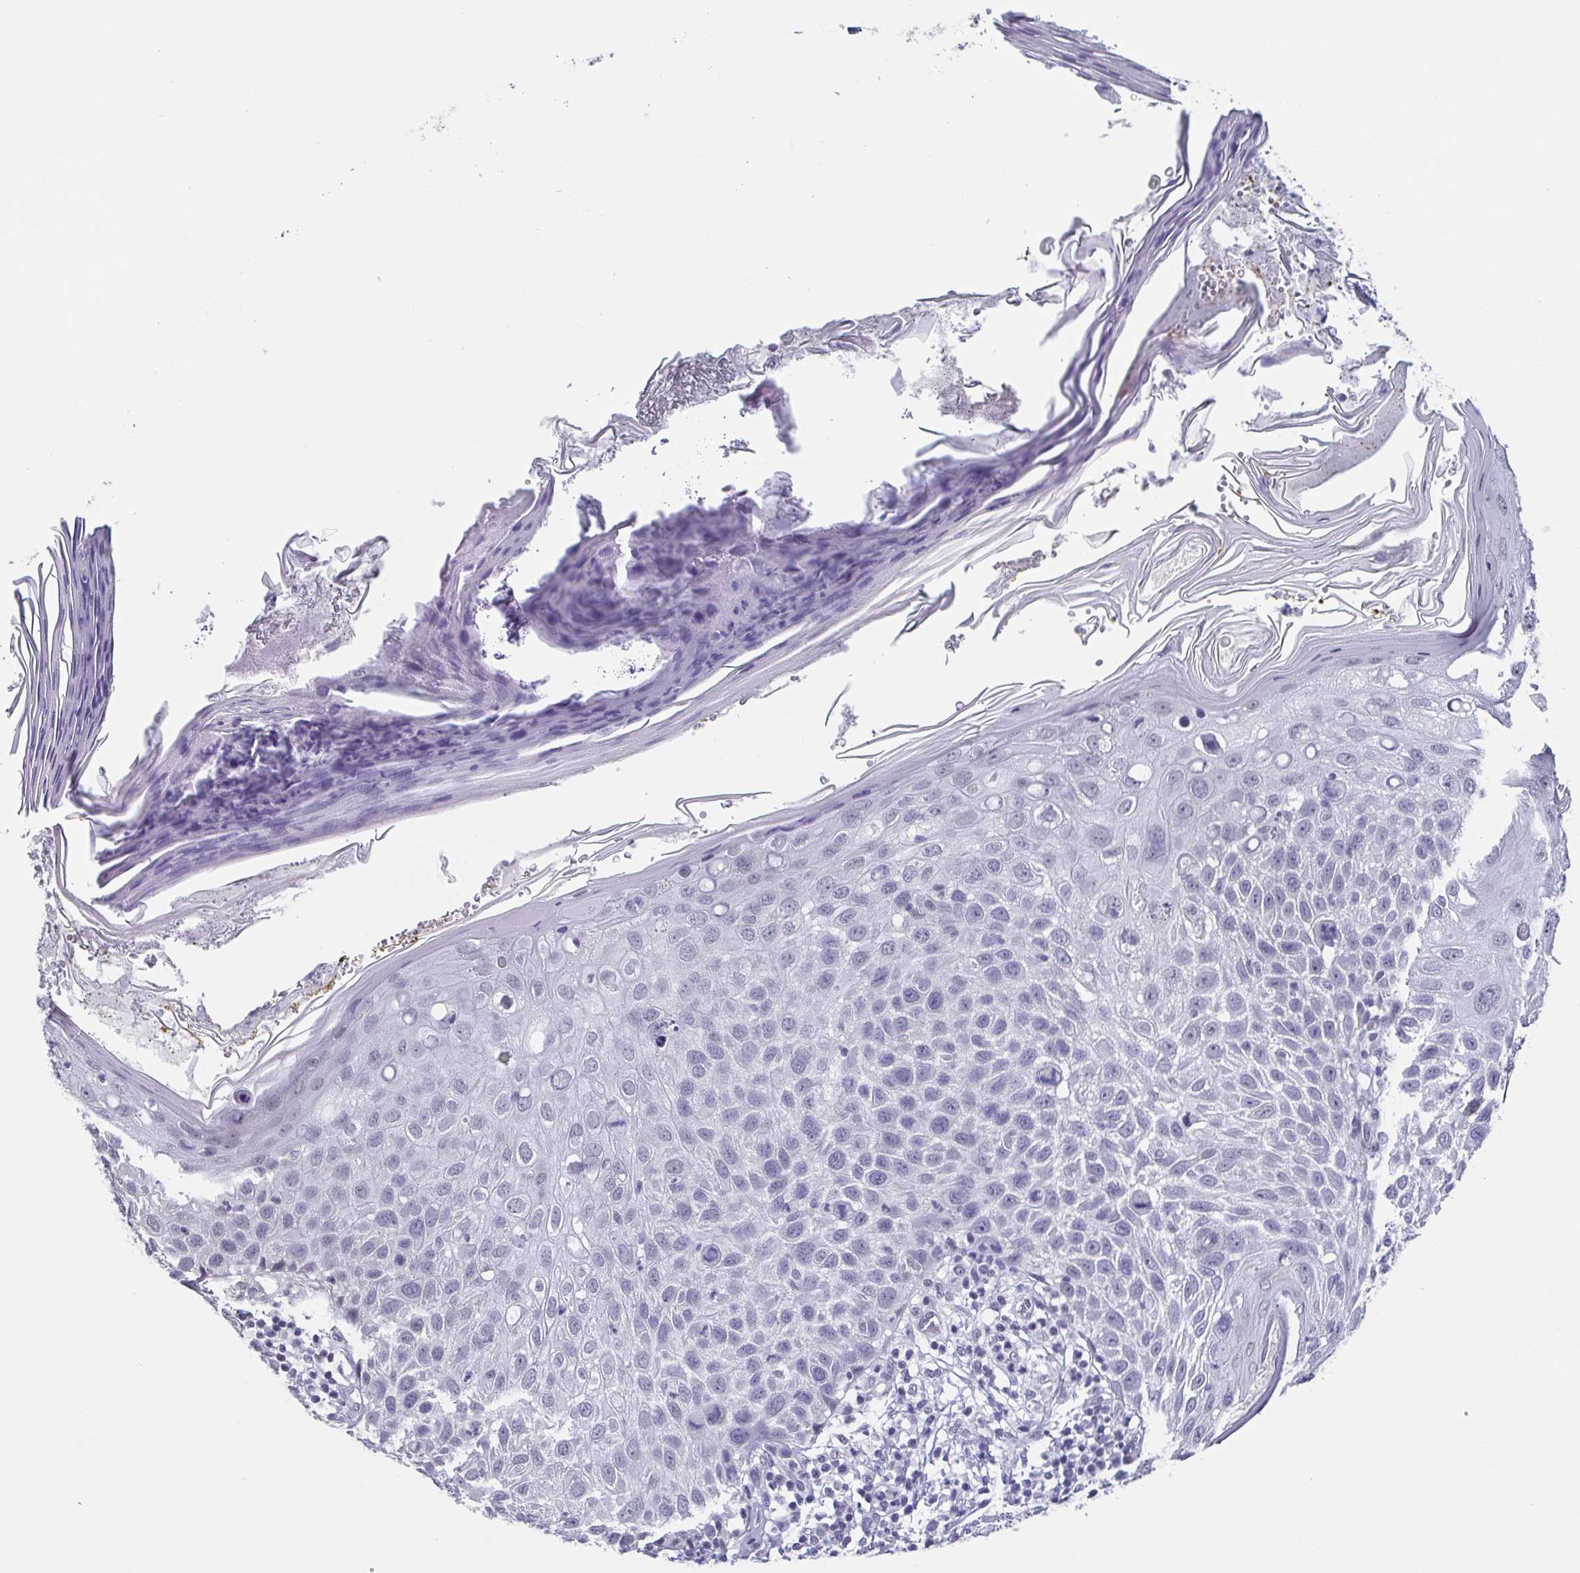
{"staining": {"intensity": "negative", "quantity": "none", "location": "none"}, "tissue": "skin cancer", "cell_type": "Tumor cells", "image_type": "cancer", "snomed": [{"axis": "morphology", "description": "Squamous cell carcinoma, NOS"}, {"axis": "topography", "description": "Skin"}], "caption": "Image shows no significant protein staining in tumor cells of skin cancer (squamous cell carcinoma).", "gene": "TMEM92", "patient": {"sex": "female", "age": 87}}